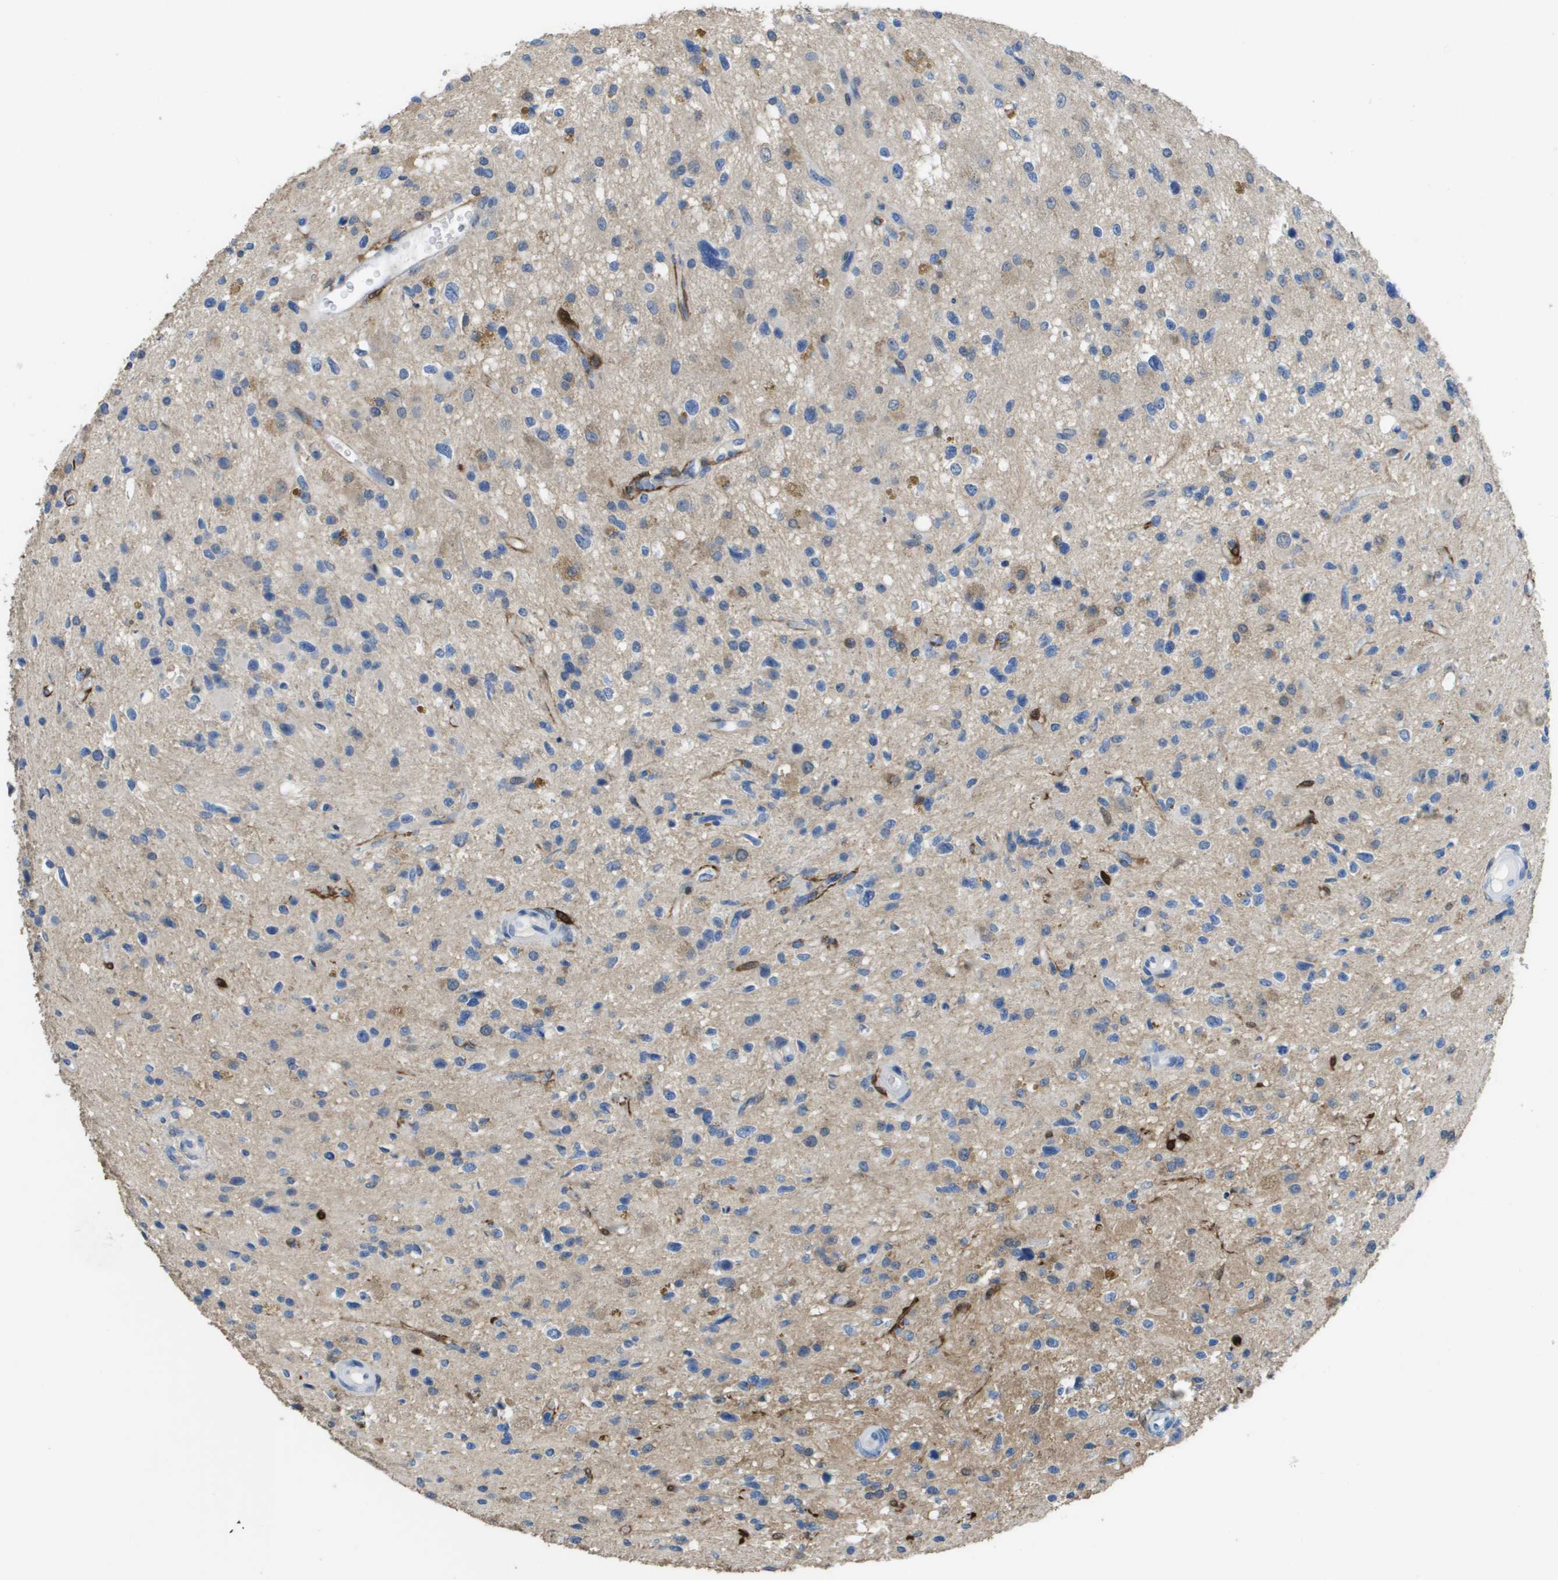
{"staining": {"intensity": "weak", "quantity": "<25%", "location": "cytoplasmic/membranous"}, "tissue": "glioma", "cell_type": "Tumor cells", "image_type": "cancer", "snomed": [{"axis": "morphology", "description": "Glioma, malignant, High grade"}, {"axis": "topography", "description": "Brain"}], "caption": "This is a histopathology image of immunohistochemistry (IHC) staining of malignant glioma (high-grade), which shows no positivity in tumor cells.", "gene": "FABP5", "patient": {"sex": "male", "age": 33}}